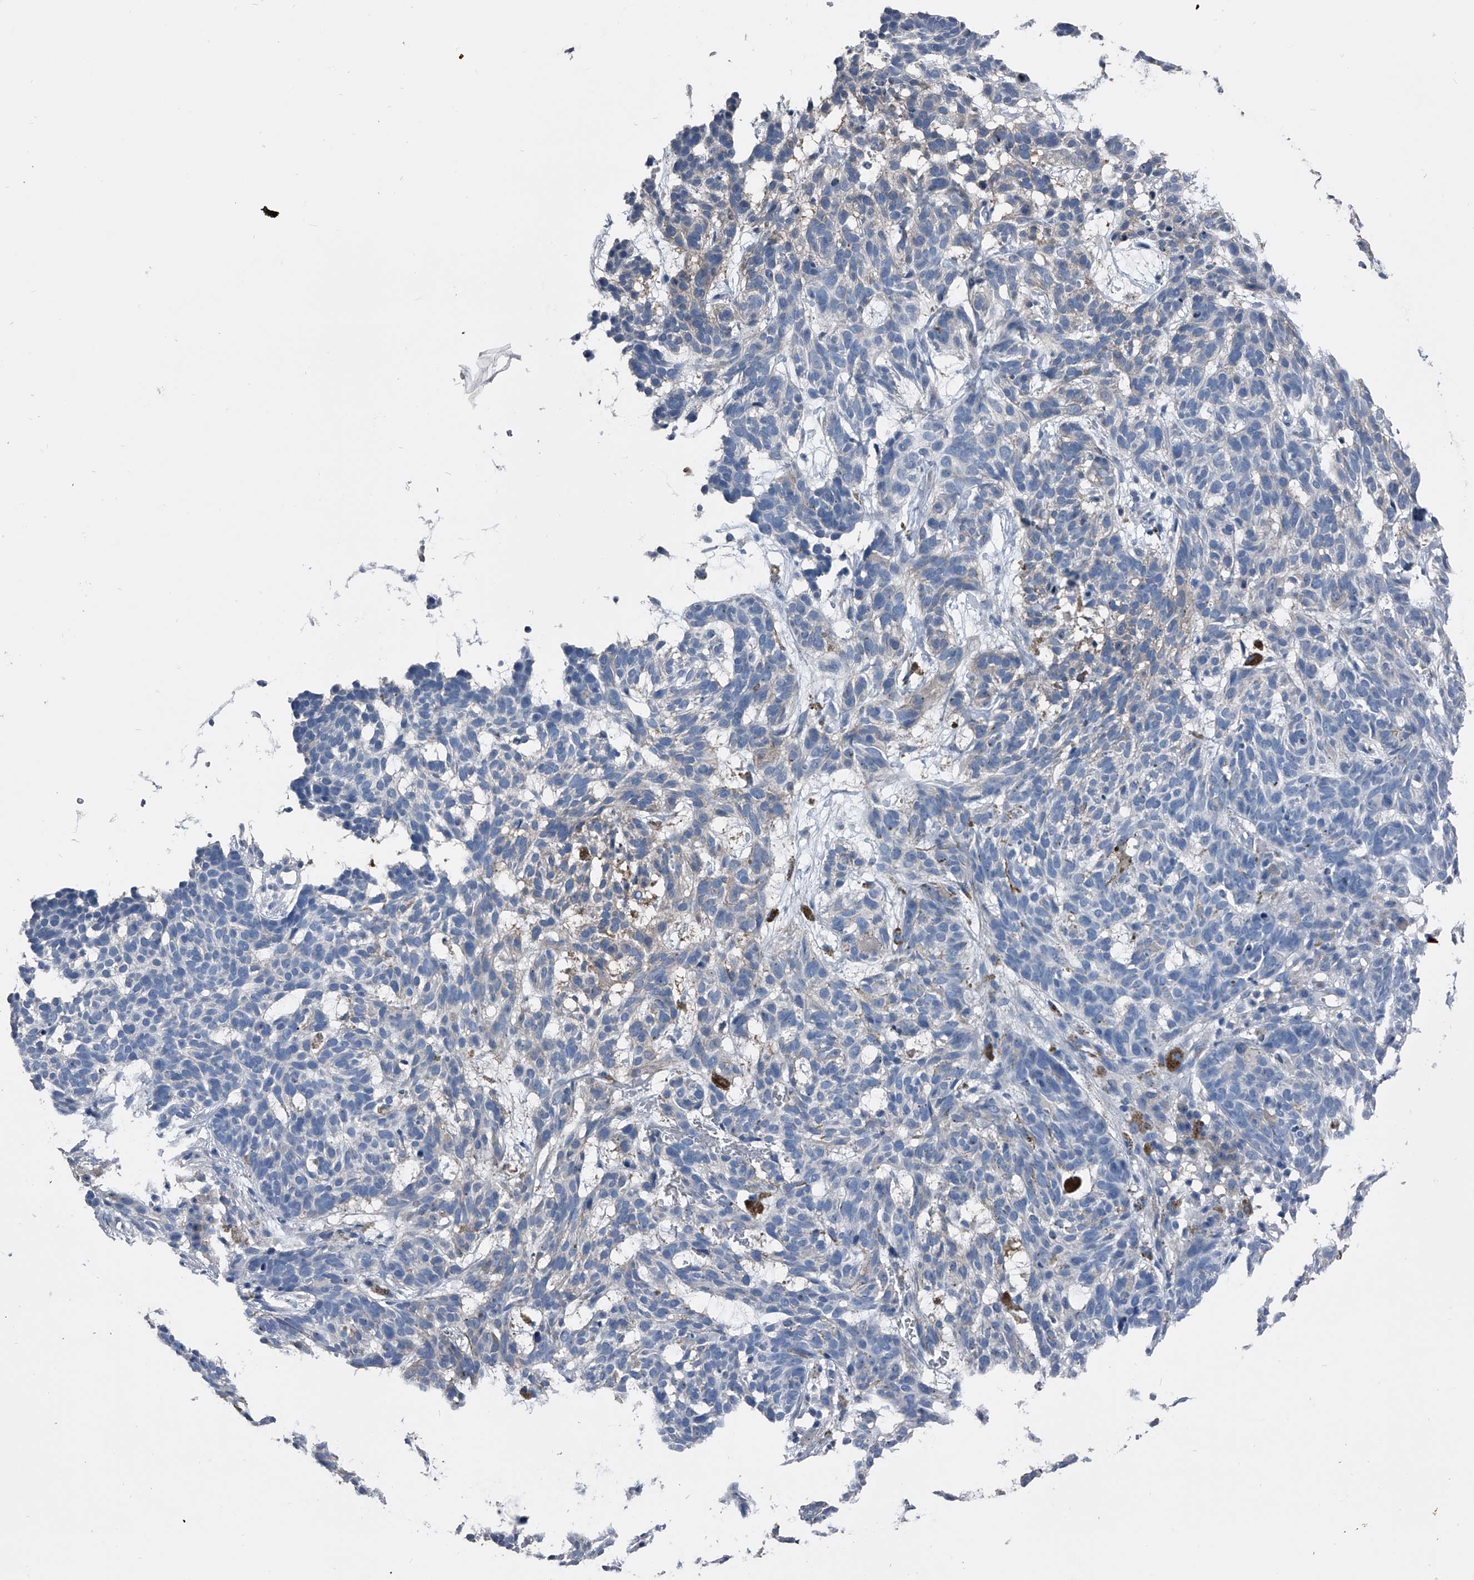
{"staining": {"intensity": "negative", "quantity": "none", "location": "none"}, "tissue": "skin cancer", "cell_type": "Tumor cells", "image_type": "cancer", "snomed": [{"axis": "morphology", "description": "Basal cell carcinoma"}, {"axis": "topography", "description": "Skin"}], "caption": "A micrograph of human skin basal cell carcinoma is negative for staining in tumor cells.", "gene": "KIF13A", "patient": {"sex": "male", "age": 85}}